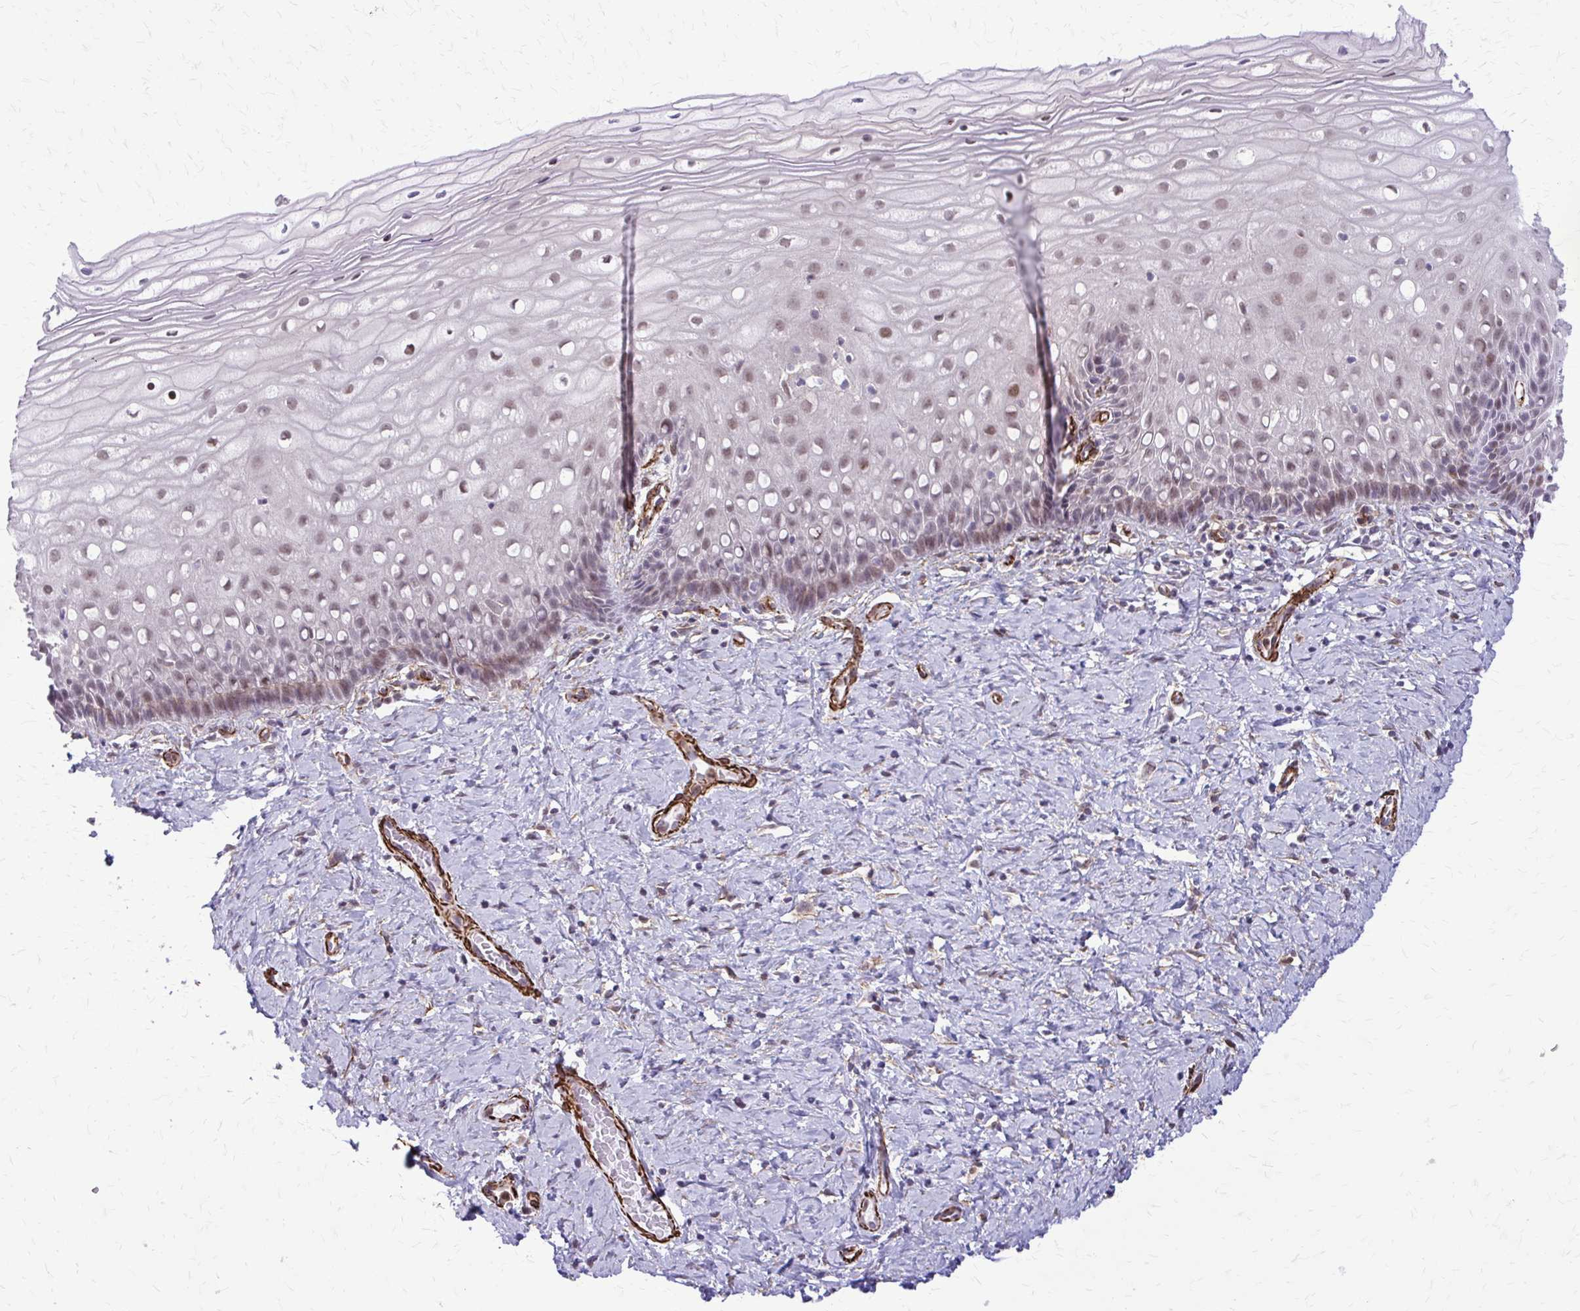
{"staining": {"intensity": "moderate", "quantity": ">75%", "location": "cytoplasmic/membranous,nuclear"}, "tissue": "cervix", "cell_type": "Glandular cells", "image_type": "normal", "snomed": [{"axis": "morphology", "description": "Normal tissue, NOS"}, {"axis": "topography", "description": "Cervix"}], "caption": "Immunohistochemical staining of unremarkable human cervix displays medium levels of moderate cytoplasmic/membranous,nuclear staining in approximately >75% of glandular cells. The staining is performed using DAB (3,3'-diaminobenzidine) brown chromogen to label protein expression. The nuclei are counter-stained blue using hematoxylin.", "gene": "NRBF2", "patient": {"sex": "female", "age": 37}}